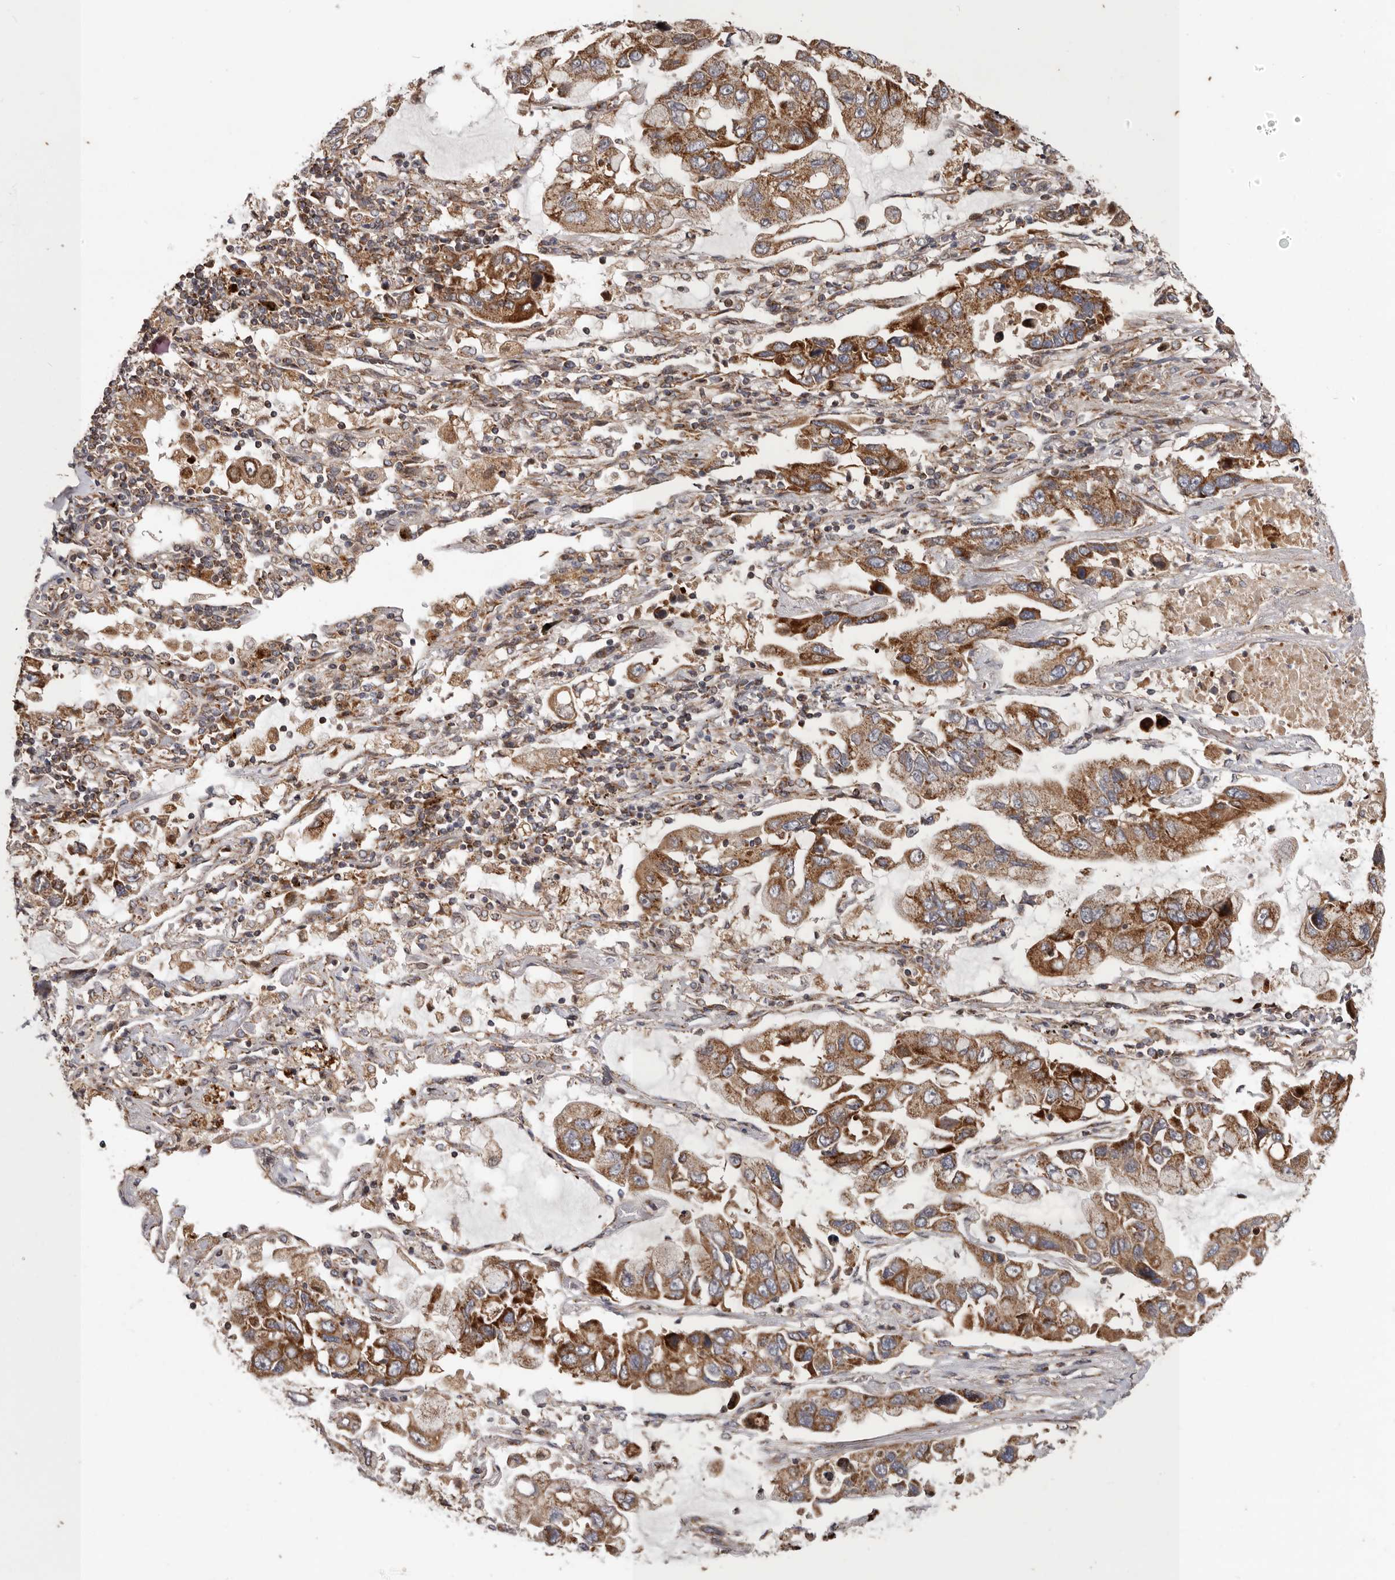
{"staining": {"intensity": "strong", "quantity": ">75%", "location": "cytoplasmic/membranous"}, "tissue": "lung cancer", "cell_type": "Tumor cells", "image_type": "cancer", "snomed": [{"axis": "morphology", "description": "Adenocarcinoma, NOS"}, {"axis": "topography", "description": "Lung"}], "caption": "This is an image of immunohistochemistry staining of lung adenocarcinoma, which shows strong staining in the cytoplasmic/membranous of tumor cells.", "gene": "MRPS10", "patient": {"sex": "male", "age": 64}}